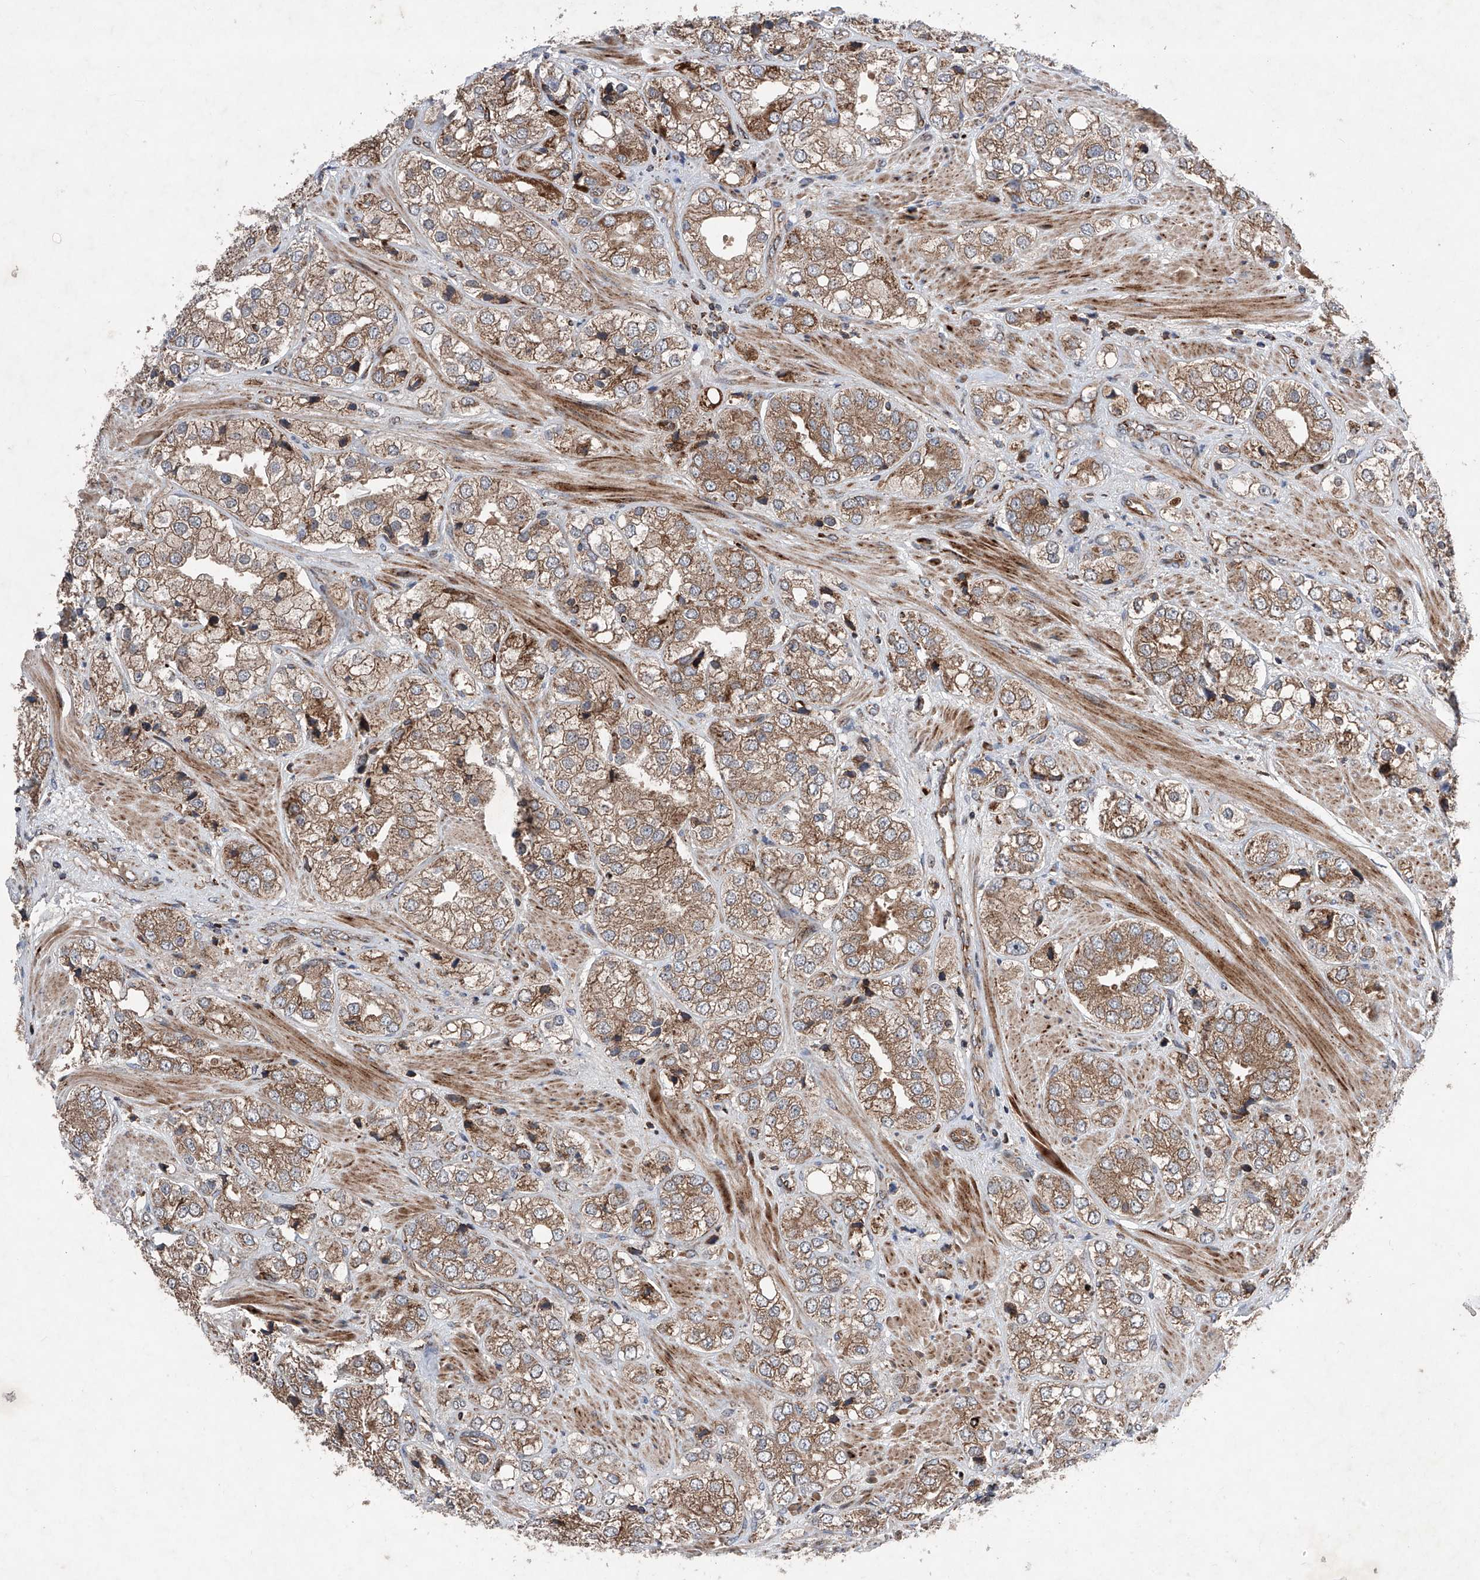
{"staining": {"intensity": "moderate", "quantity": ">75%", "location": "cytoplasmic/membranous"}, "tissue": "prostate cancer", "cell_type": "Tumor cells", "image_type": "cancer", "snomed": [{"axis": "morphology", "description": "Adenocarcinoma, High grade"}, {"axis": "topography", "description": "Prostate"}], "caption": "This is an image of immunohistochemistry (IHC) staining of prostate cancer, which shows moderate staining in the cytoplasmic/membranous of tumor cells.", "gene": "DAD1", "patient": {"sex": "male", "age": 50}}